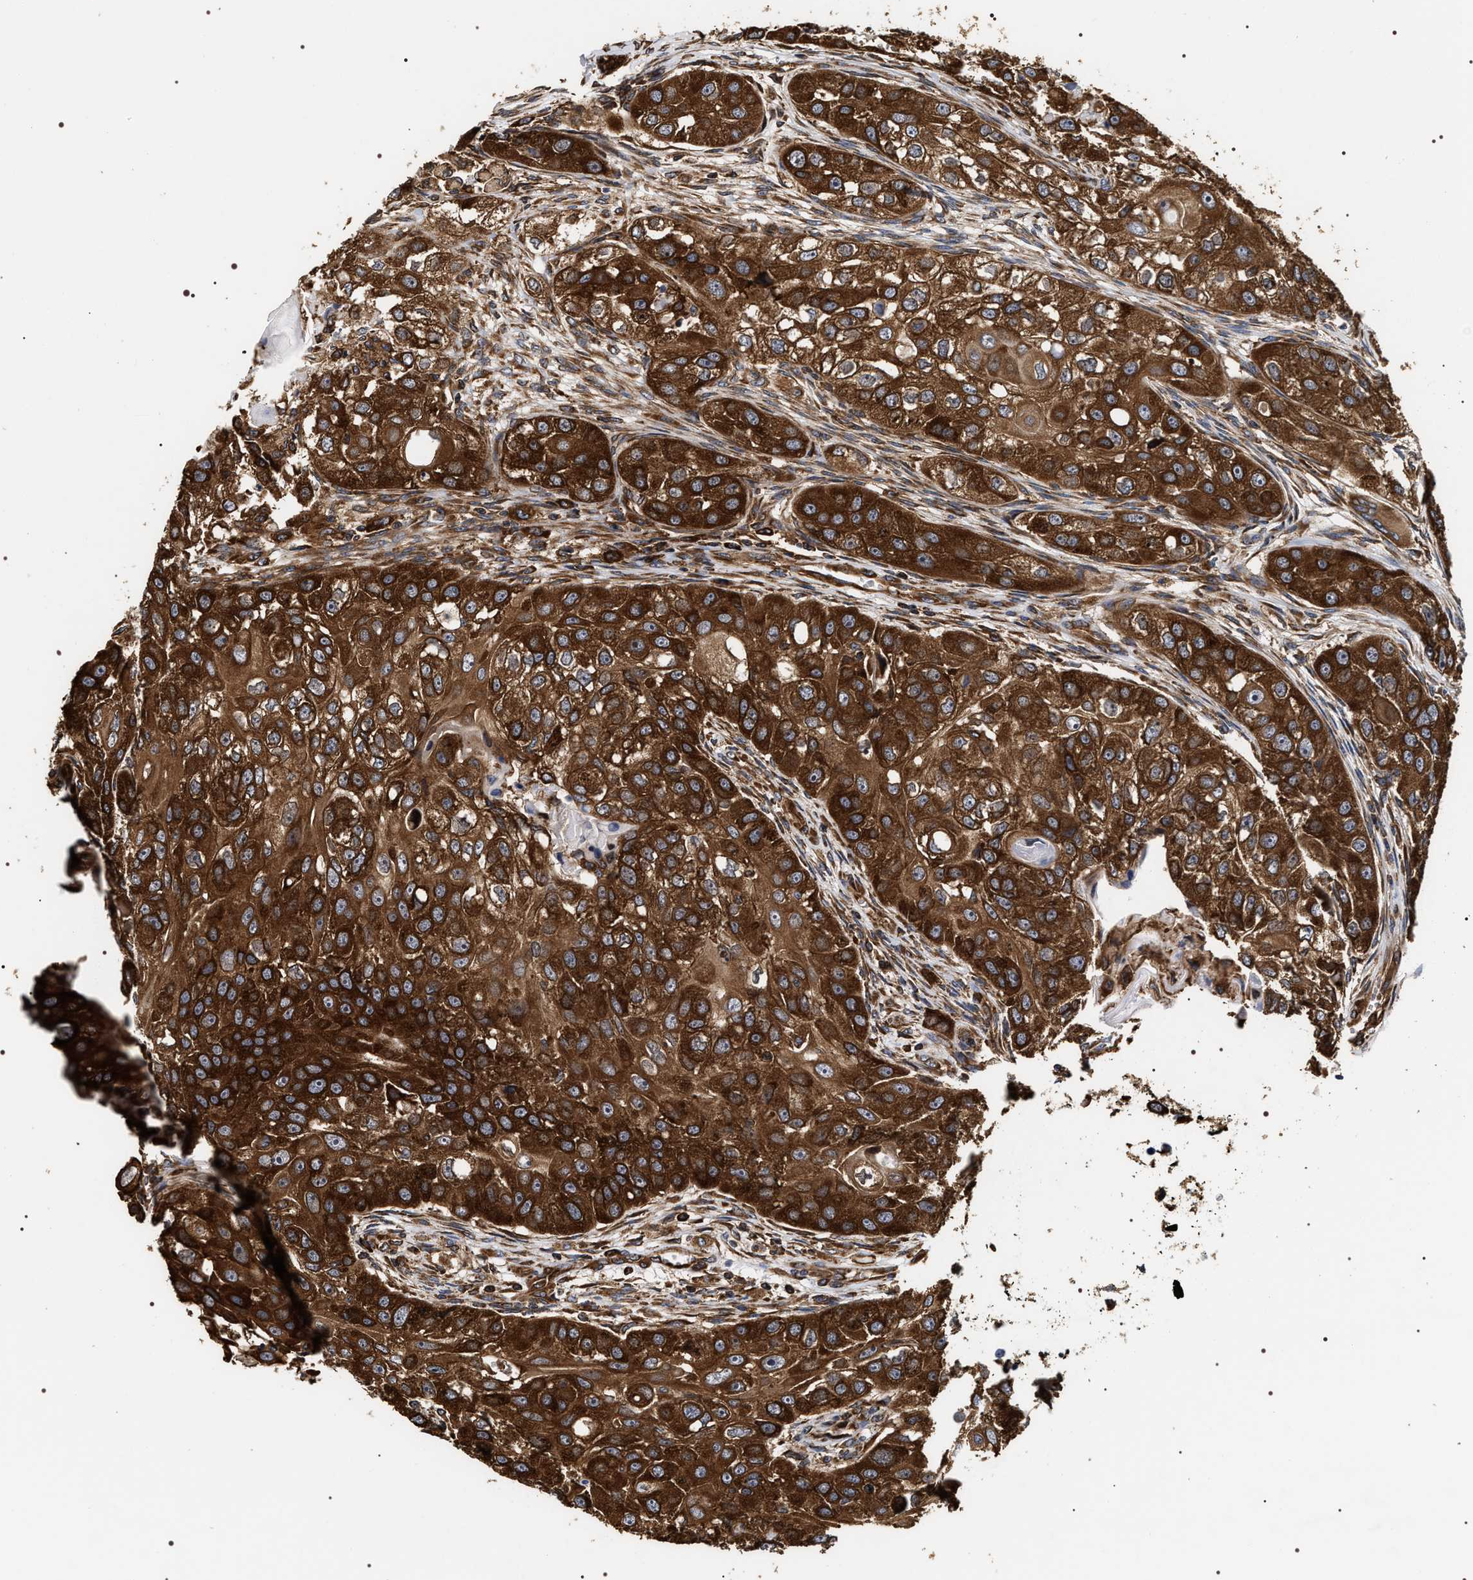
{"staining": {"intensity": "strong", "quantity": ">75%", "location": "cytoplasmic/membranous"}, "tissue": "head and neck cancer", "cell_type": "Tumor cells", "image_type": "cancer", "snomed": [{"axis": "morphology", "description": "Normal tissue, NOS"}, {"axis": "morphology", "description": "Squamous cell carcinoma, NOS"}, {"axis": "topography", "description": "Skeletal muscle"}, {"axis": "topography", "description": "Head-Neck"}], "caption": "A histopathology image of squamous cell carcinoma (head and neck) stained for a protein shows strong cytoplasmic/membranous brown staining in tumor cells.", "gene": "SERBP1", "patient": {"sex": "male", "age": 51}}